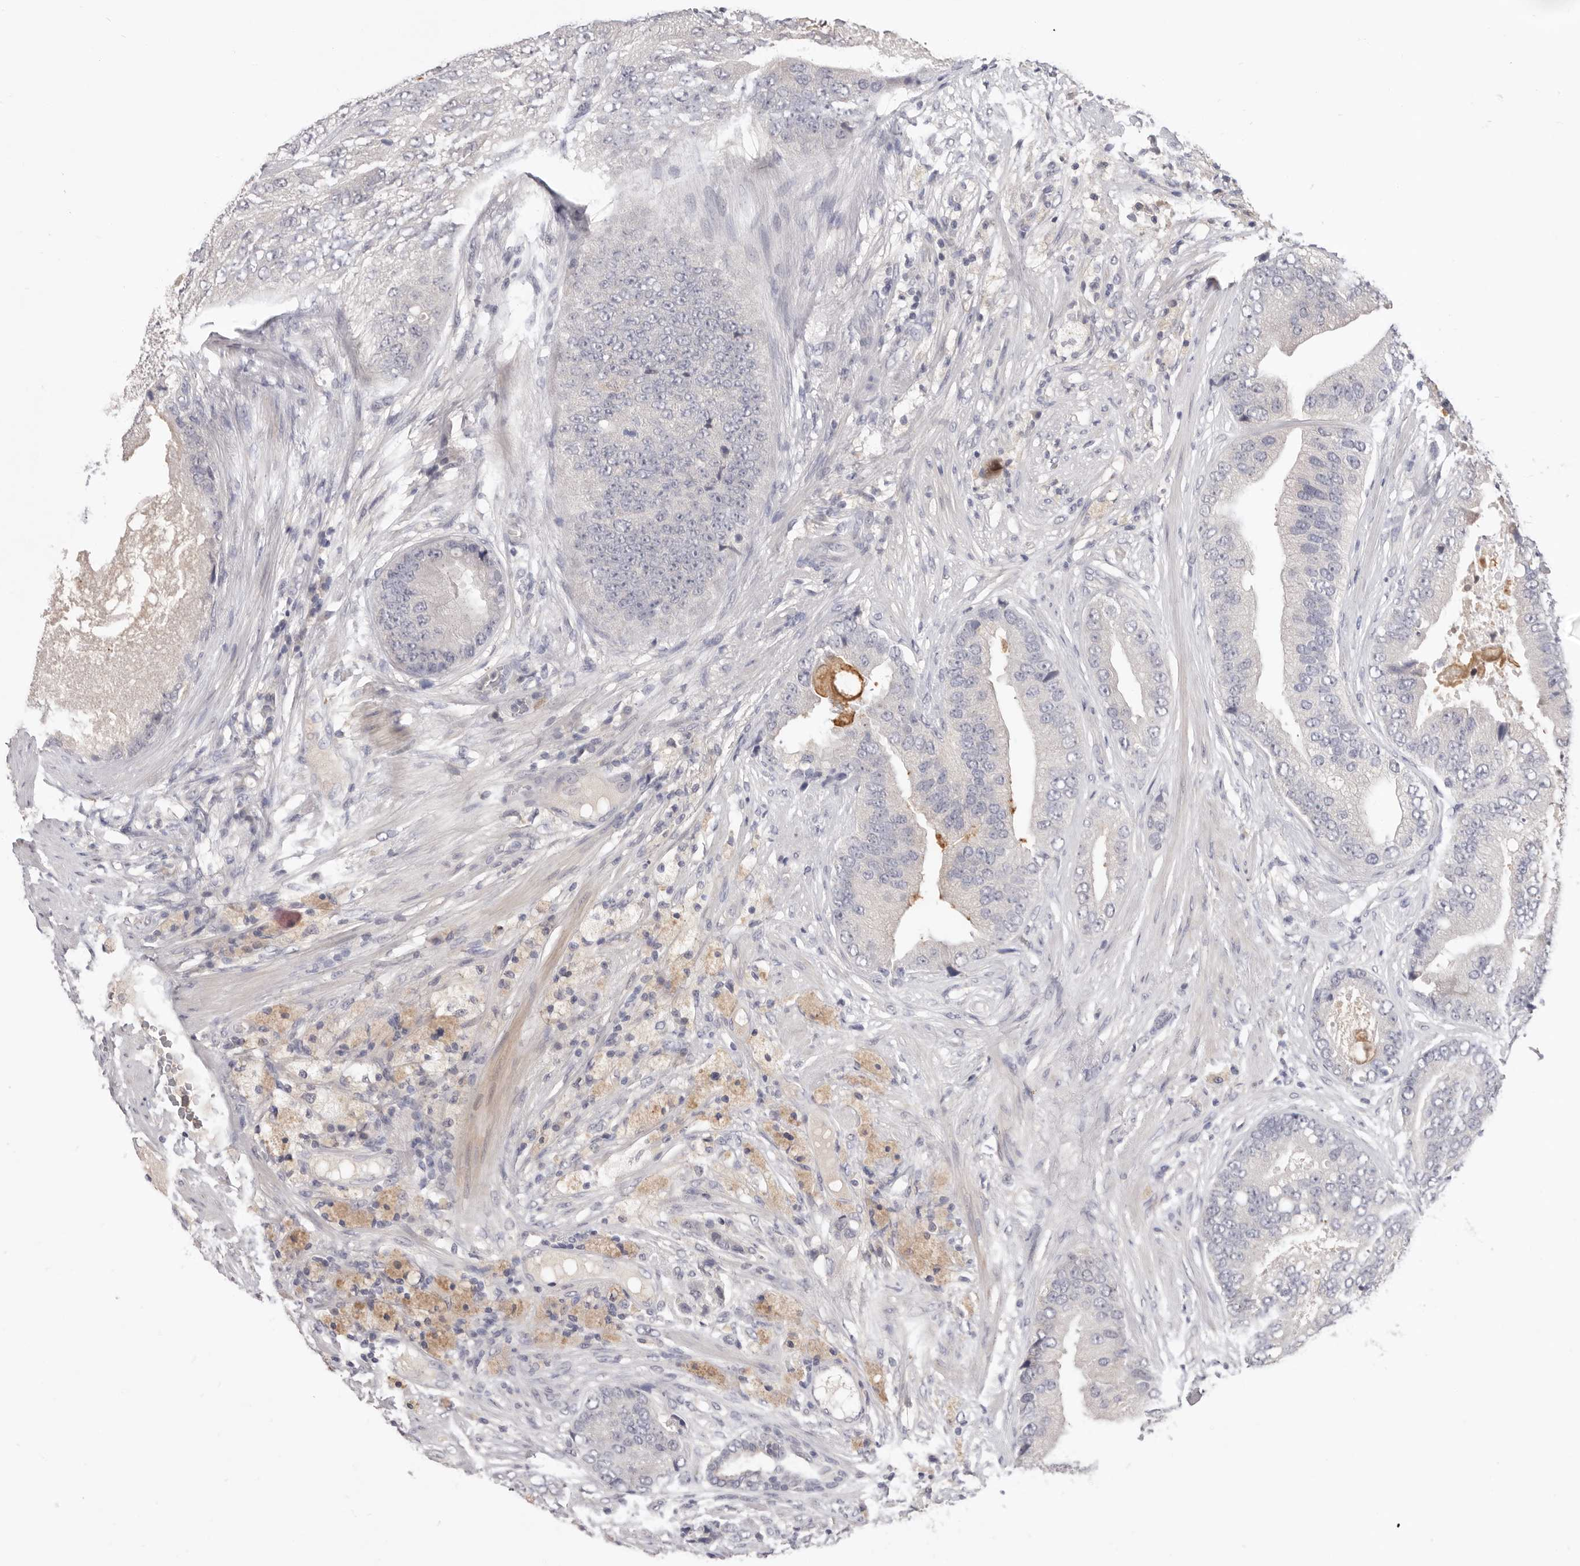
{"staining": {"intensity": "negative", "quantity": "none", "location": "none"}, "tissue": "prostate cancer", "cell_type": "Tumor cells", "image_type": "cancer", "snomed": [{"axis": "morphology", "description": "Adenocarcinoma, High grade"}, {"axis": "topography", "description": "Prostate"}], "caption": "The micrograph exhibits no staining of tumor cells in adenocarcinoma (high-grade) (prostate). Nuclei are stained in blue.", "gene": "DOP1A", "patient": {"sex": "male", "age": 70}}